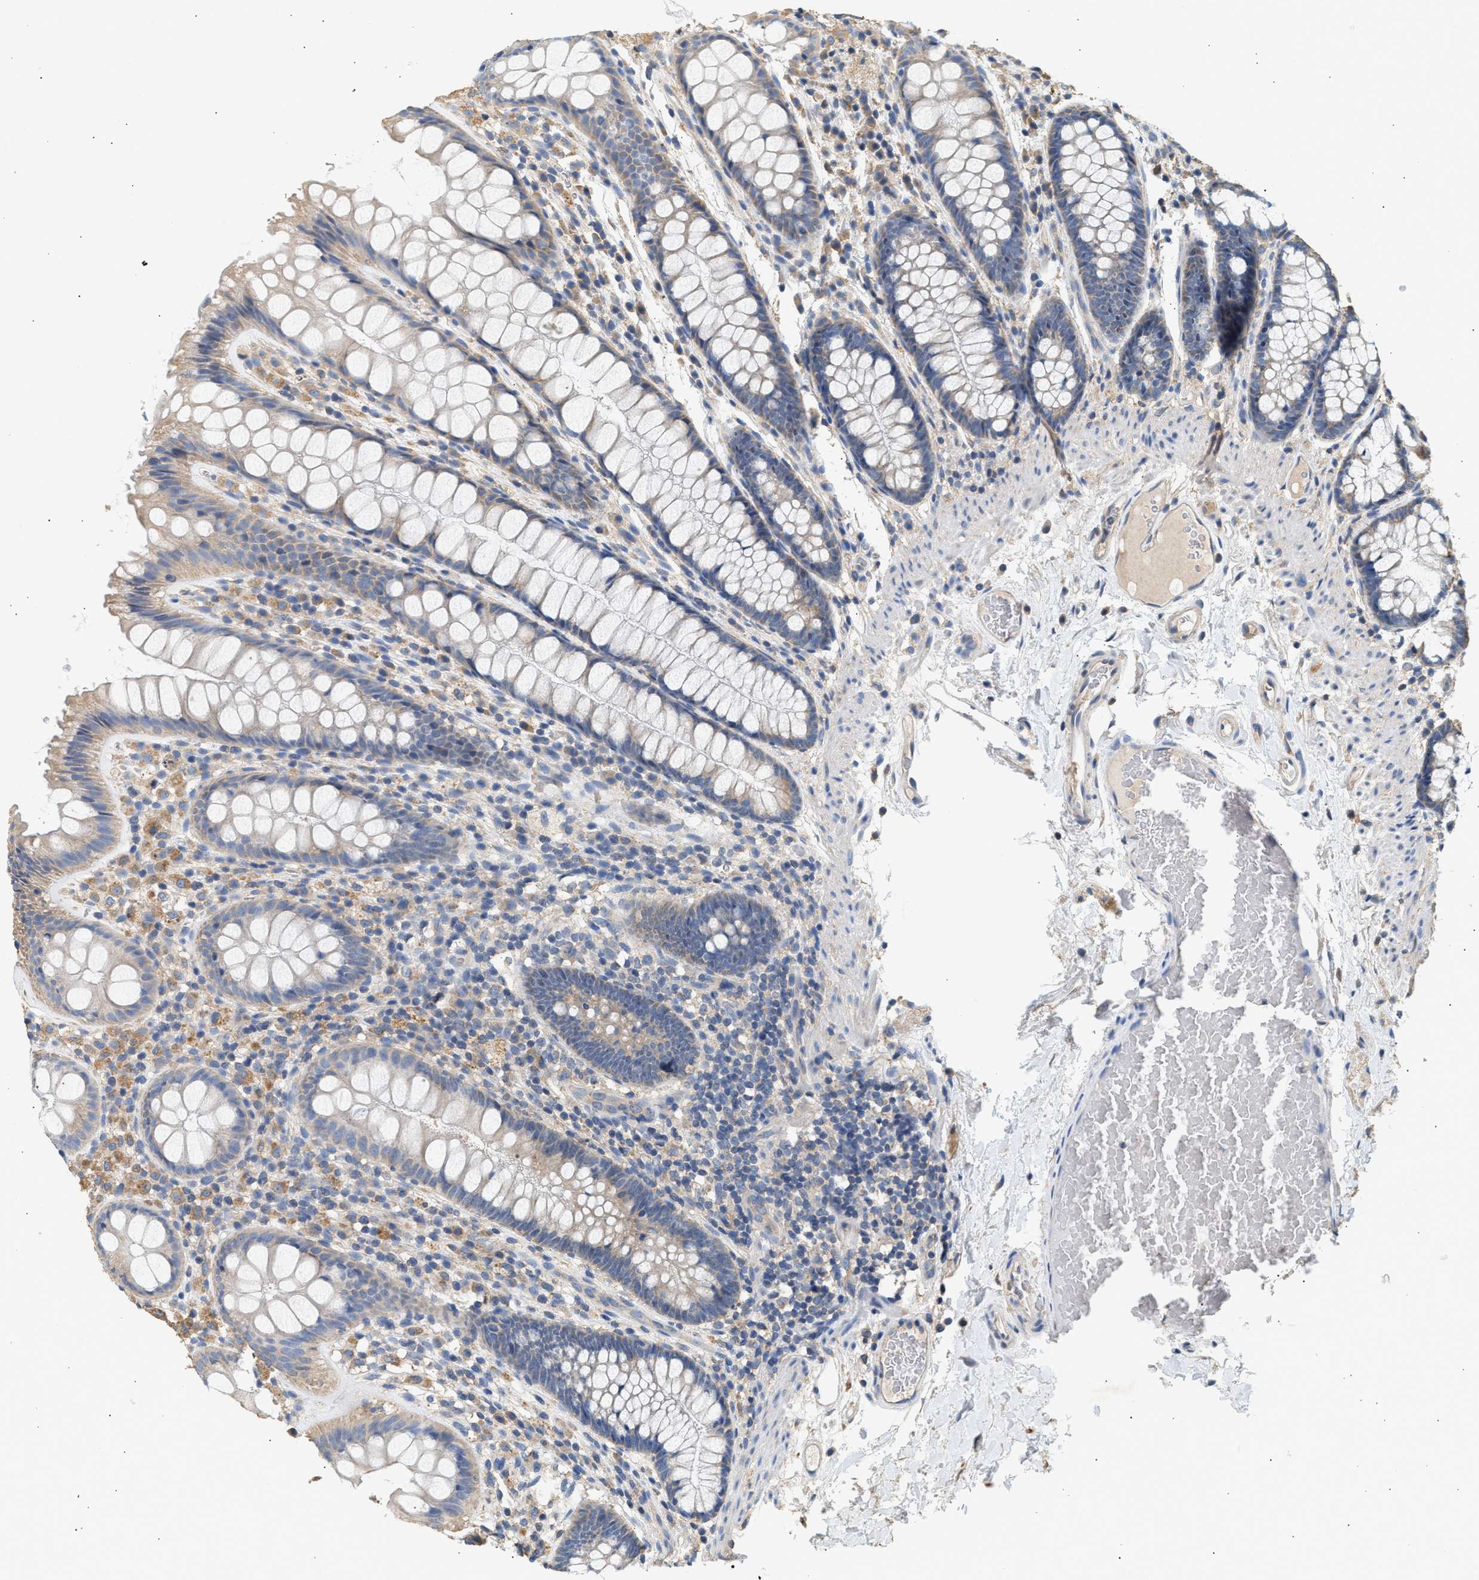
{"staining": {"intensity": "negative", "quantity": "none", "location": "none"}, "tissue": "colon", "cell_type": "Endothelial cells", "image_type": "normal", "snomed": [{"axis": "morphology", "description": "Normal tissue, NOS"}, {"axis": "topography", "description": "Colon"}], "caption": "Photomicrograph shows no significant protein staining in endothelial cells of normal colon.", "gene": "WDR31", "patient": {"sex": "female", "age": 56}}